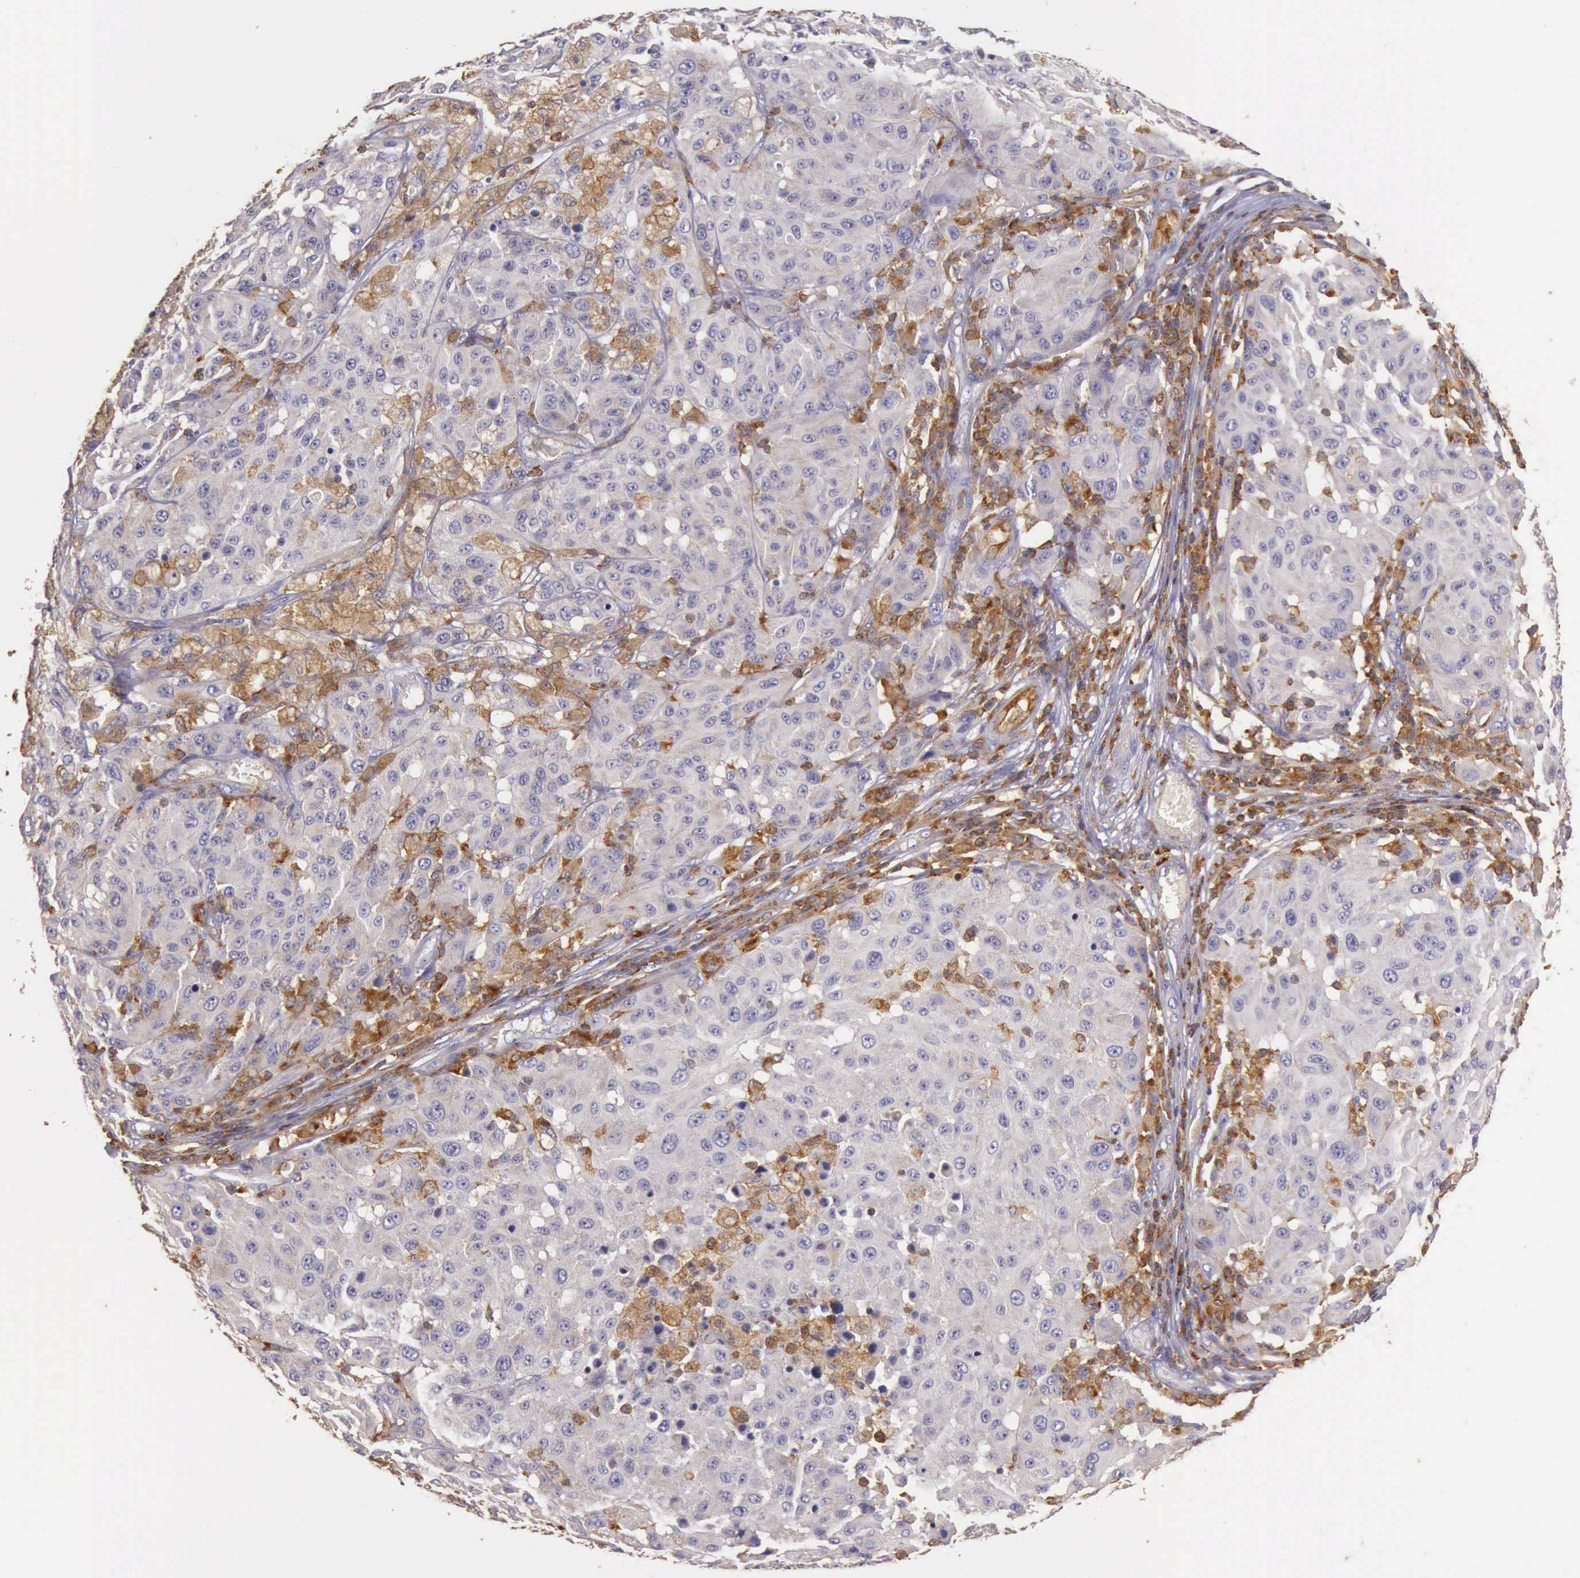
{"staining": {"intensity": "weak", "quantity": "<25%", "location": "cytoplasmic/membranous"}, "tissue": "melanoma", "cell_type": "Tumor cells", "image_type": "cancer", "snomed": [{"axis": "morphology", "description": "Malignant melanoma, NOS"}, {"axis": "topography", "description": "Skin"}], "caption": "DAB immunohistochemical staining of melanoma demonstrates no significant staining in tumor cells.", "gene": "ARHGAP4", "patient": {"sex": "female", "age": 77}}